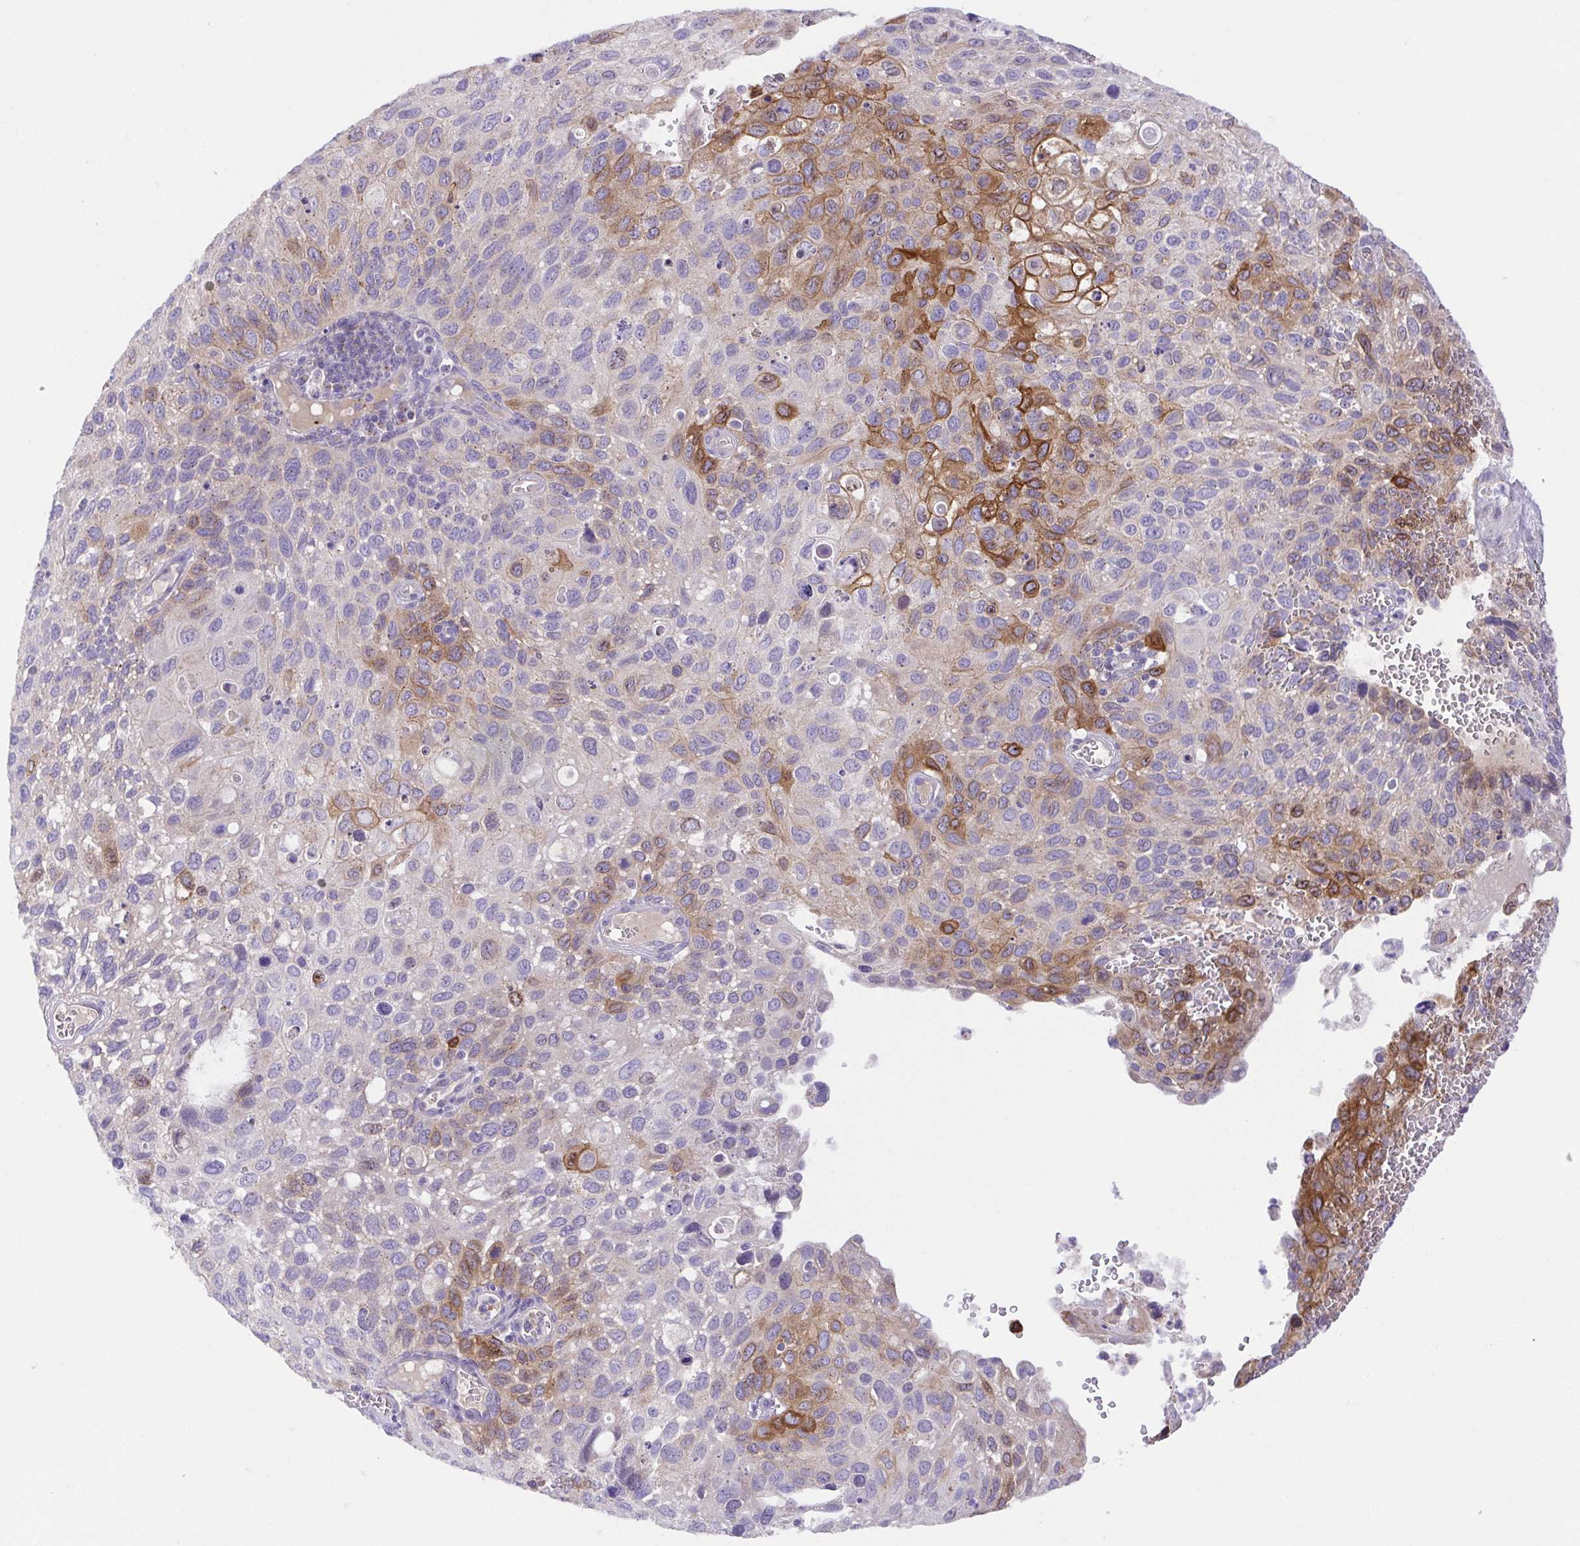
{"staining": {"intensity": "strong", "quantity": "<25%", "location": "cytoplasmic/membranous"}, "tissue": "cervical cancer", "cell_type": "Tumor cells", "image_type": "cancer", "snomed": [{"axis": "morphology", "description": "Squamous cell carcinoma, NOS"}, {"axis": "topography", "description": "Cervix"}], "caption": "Human cervical cancer stained for a protein (brown) exhibits strong cytoplasmic/membranous positive expression in about <25% of tumor cells.", "gene": "SLC13A1", "patient": {"sex": "female", "age": 70}}